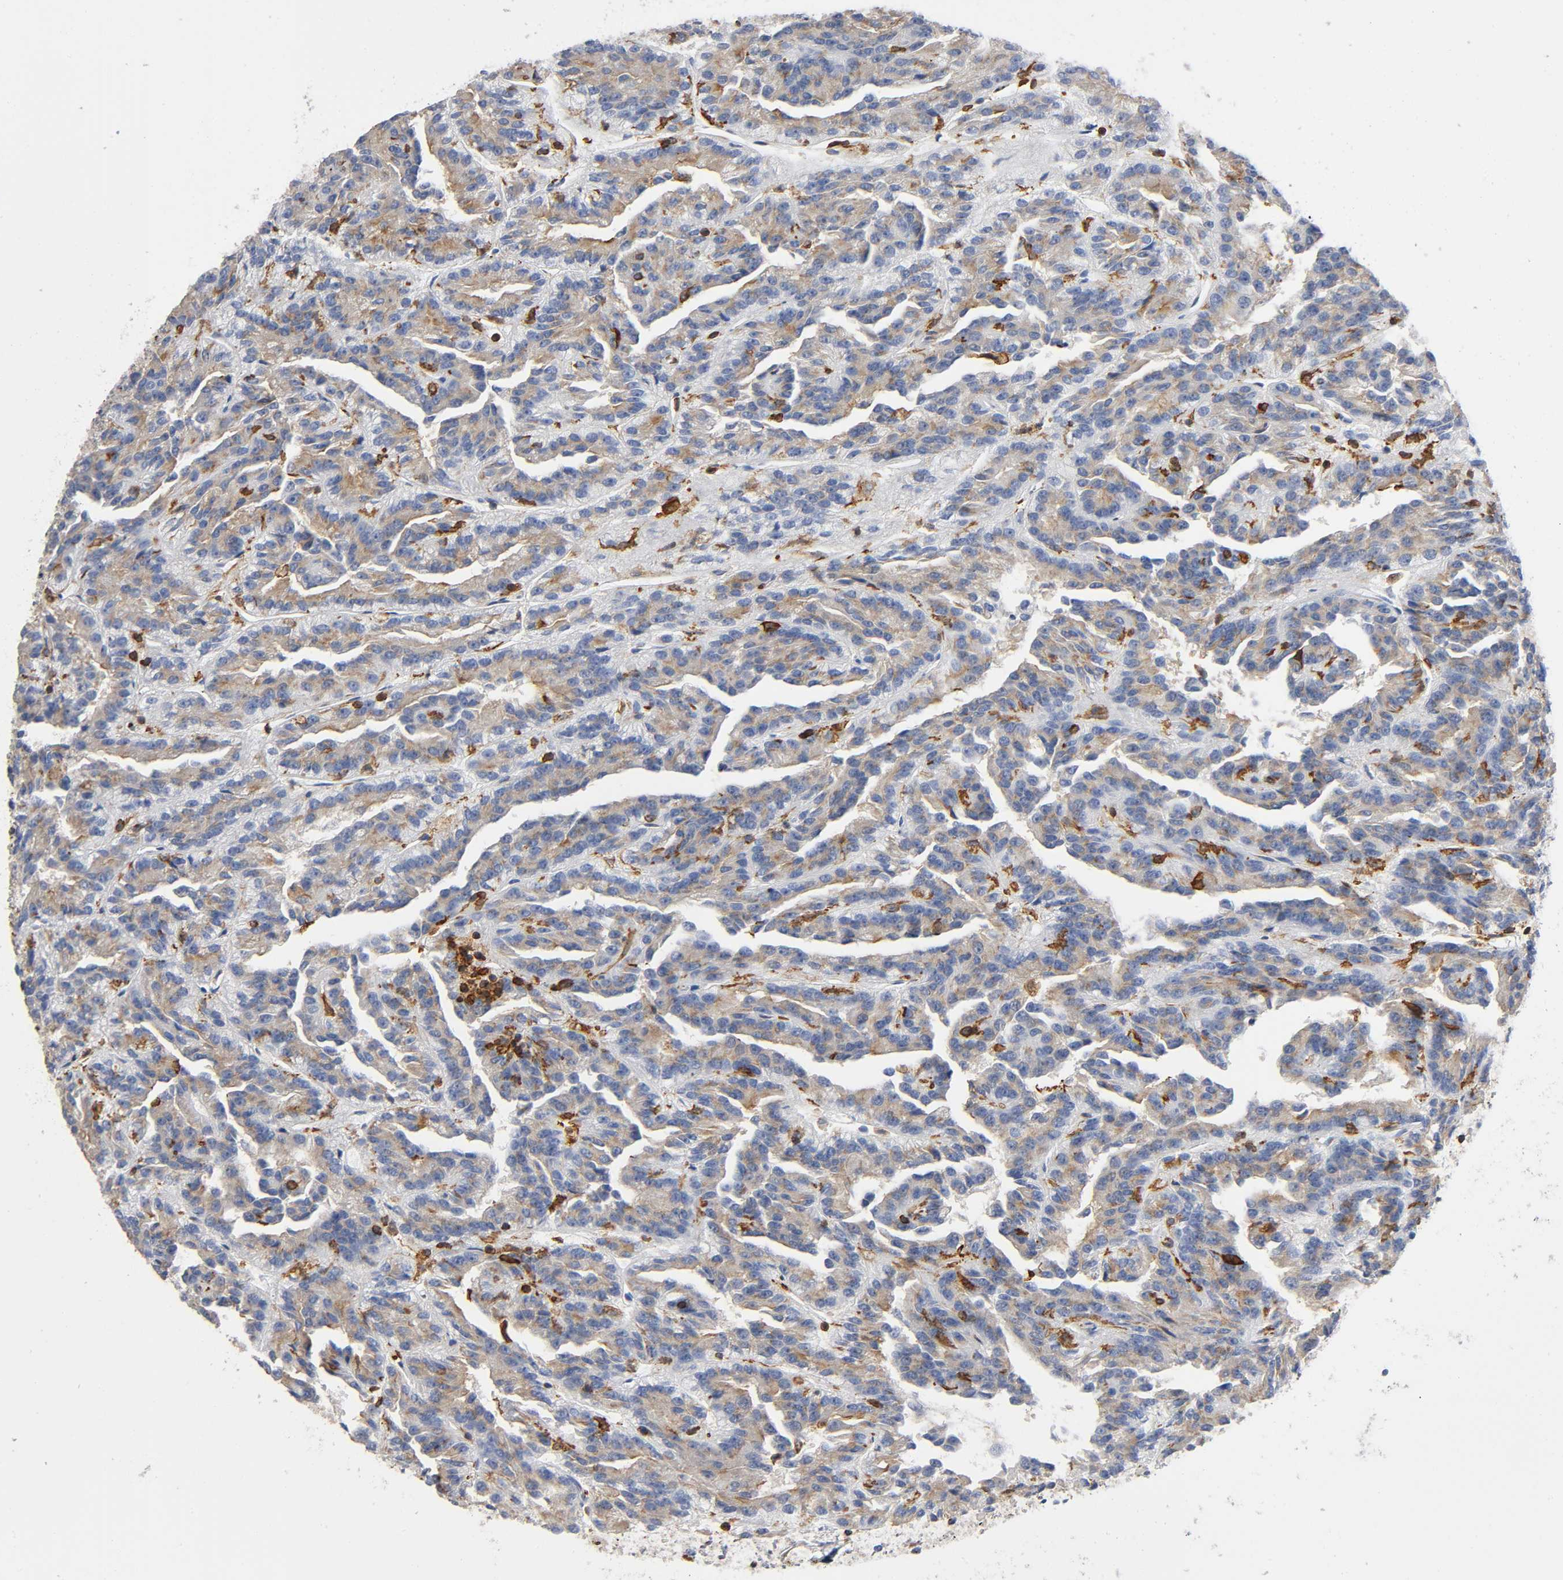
{"staining": {"intensity": "moderate", "quantity": ">75%", "location": "cytoplasmic/membranous"}, "tissue": "renal cancer", "cell_type": "Tumor cells", "image_type": "cancer", "snomed": [{"axis": "morphology", "description": "Adenocarcinoma, NOS"}, {"axis": "topography", "description": "Kidney"}], "caption": "Renal cancer was stained to show a protein in brown. There is medium levels of moderate cytoplasmic/membranous expression in approximately >75% of tumor cells. The protein is stained brown, and the nuclei are stained in blue (DAB IHC with brightfield microscopy, high magnification).", "gene": "CAPN10", "patient": {"sex": "male", "age": 46}}